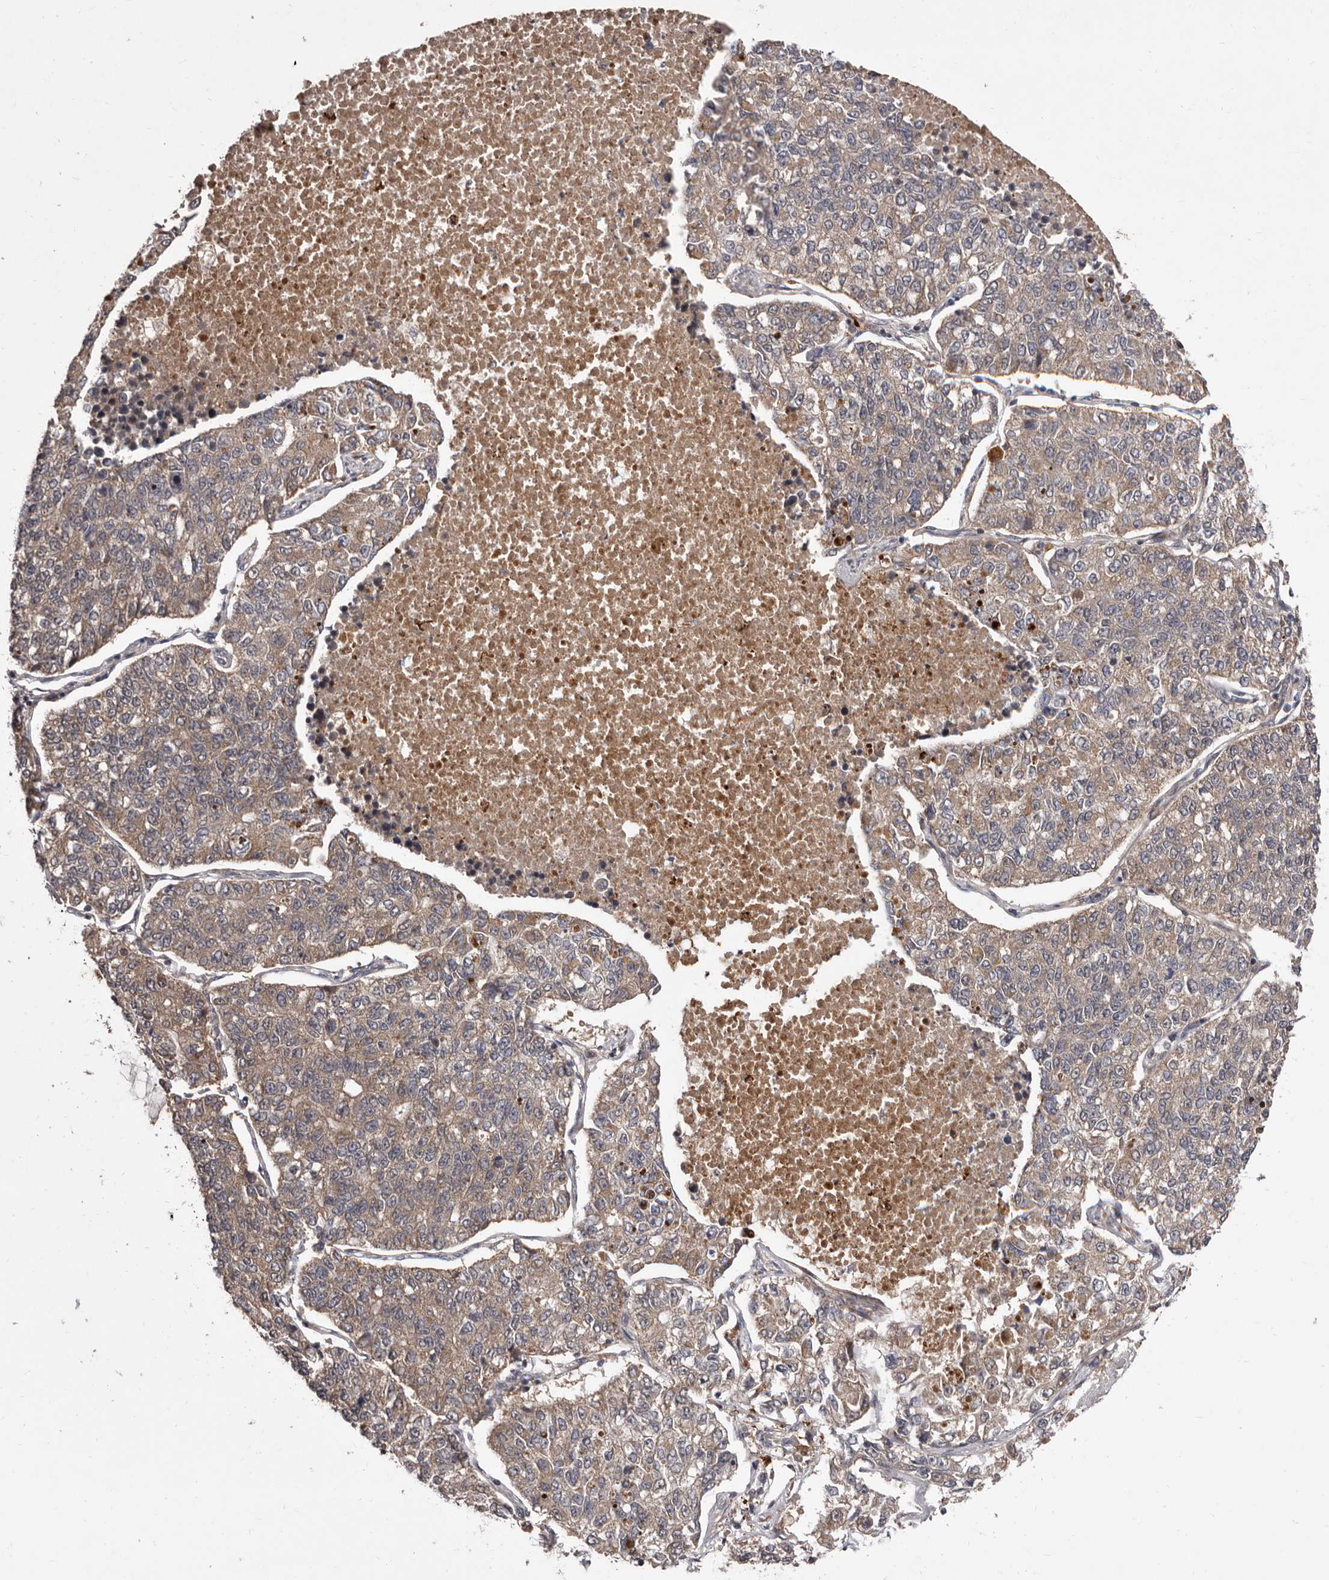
{"staining": {"intensity": "weak", "quantity": ">75%", "location": "cytoplasmic/membranous"}, "tissue": "lung cancer", "cell_type": "Tumor cells", "image_type": "cancer", "snomed": [{"axis": "morphology", "description": "Adenocarcinoma, NOS"}, {"axis": "topography", "description": "Lung"}], "caption": "DAB immunohistochemical staining of human lung cancer displays weak cytoplasmic/membranous protein expression in about >75% of tumor cells. (DAB (3,3'-diaminobenzidine) IHC, brown staining for protein, blue staining for nuclei).", "gene": "FLAD1", "patient": {"sex": "male", "age": 49}}